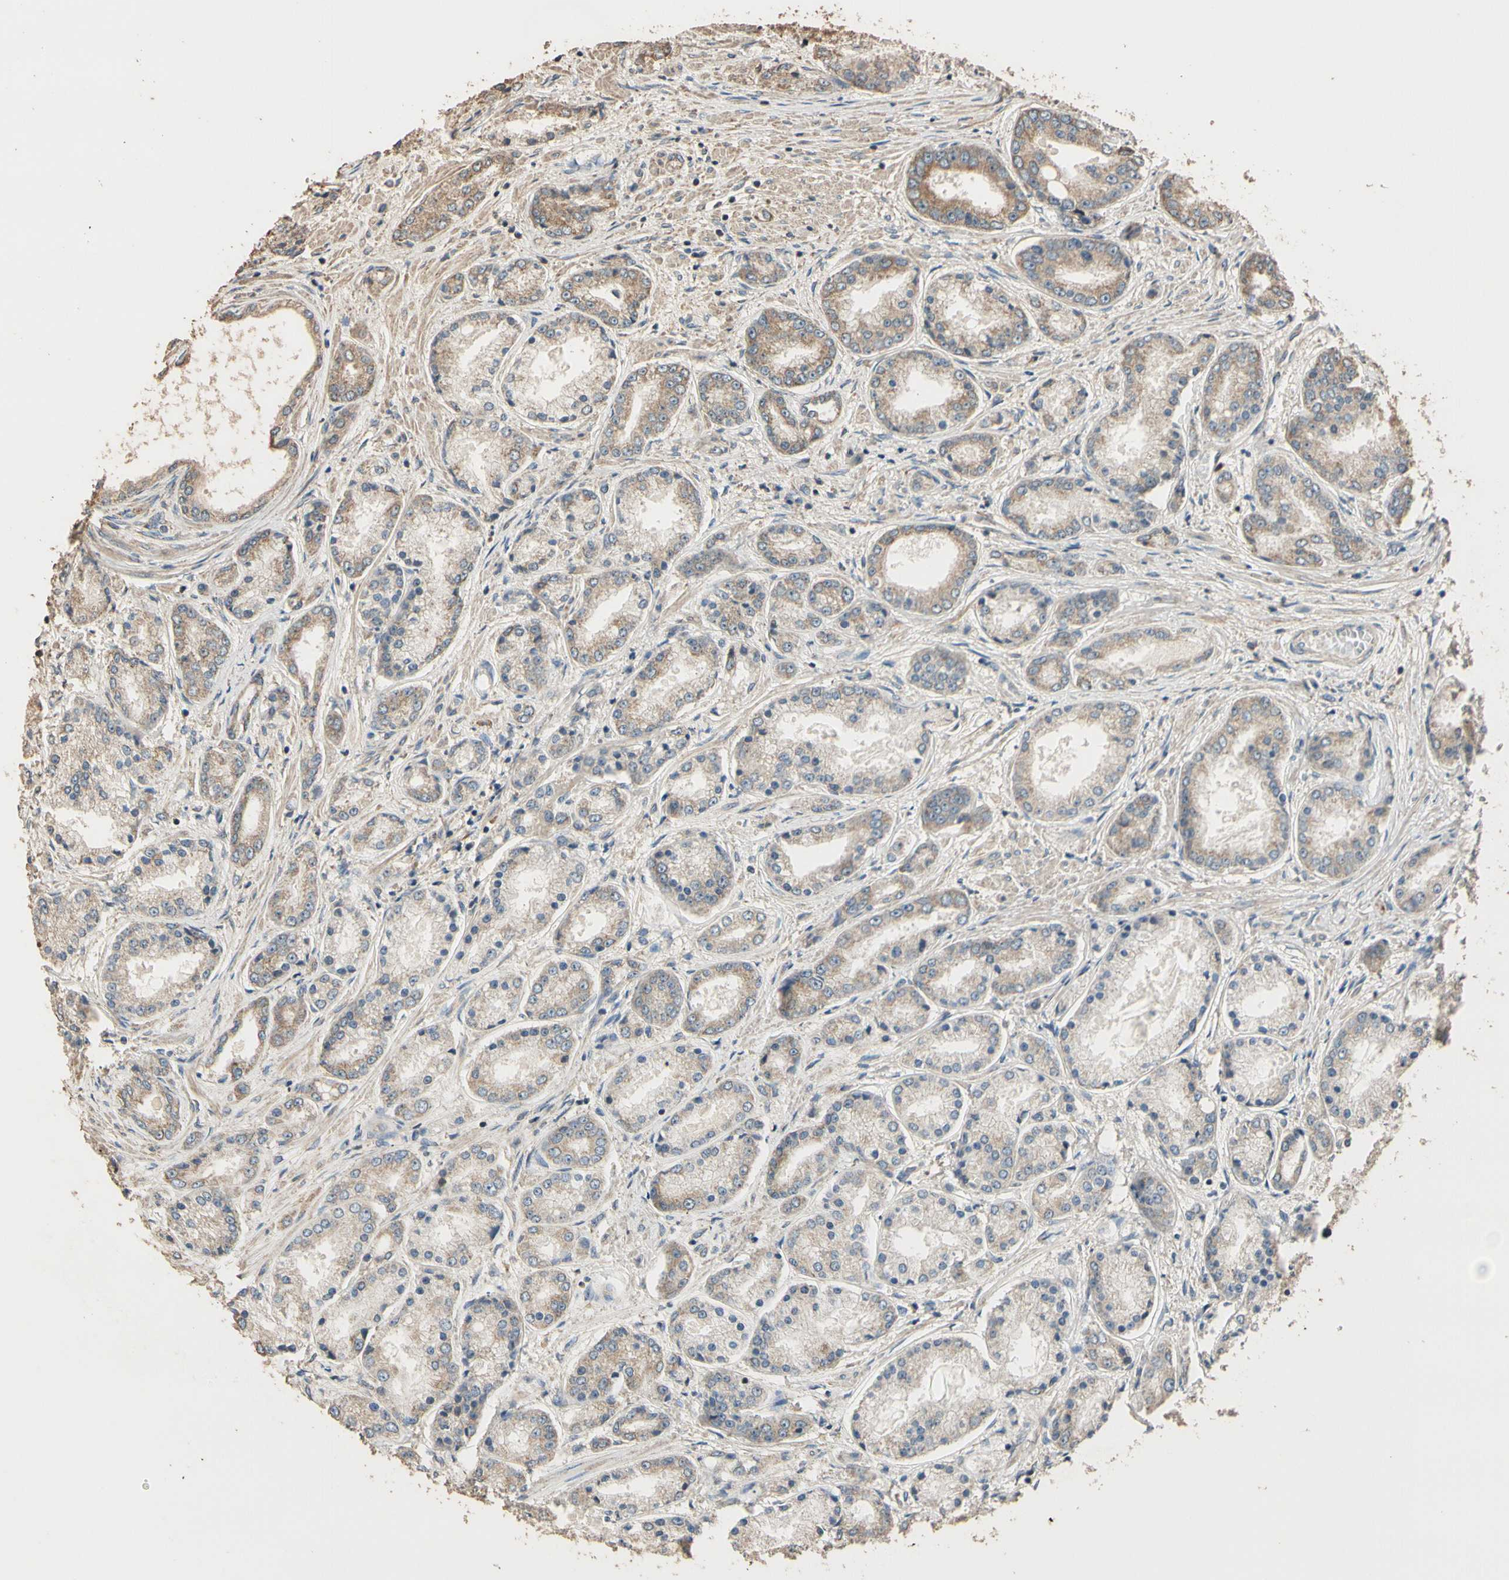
{"staining": {"intensity": "moderate", "quantity": "25%-75%", "location": "cytoplasmic/membranous"}, "tissue": "prostate cancer", "cell_type": "Tumor cells", "image_type": "cancer", "snomed": [{"axis": "morphology", "description": "Adenocarcinoma, High grade"}, {"axis": "topography", "description": "Prostate"}], "caption": "Protein expression analysis of human prostate adenocarcinoma (high-grade) reveals moderate cytoplasmic/membranous positivity in about 25%-75% of tumor cells. (IHC, brightfield microscopy, high magnification).", "gene": "STX18", "patient": {"sex": "male", "age": 59}}